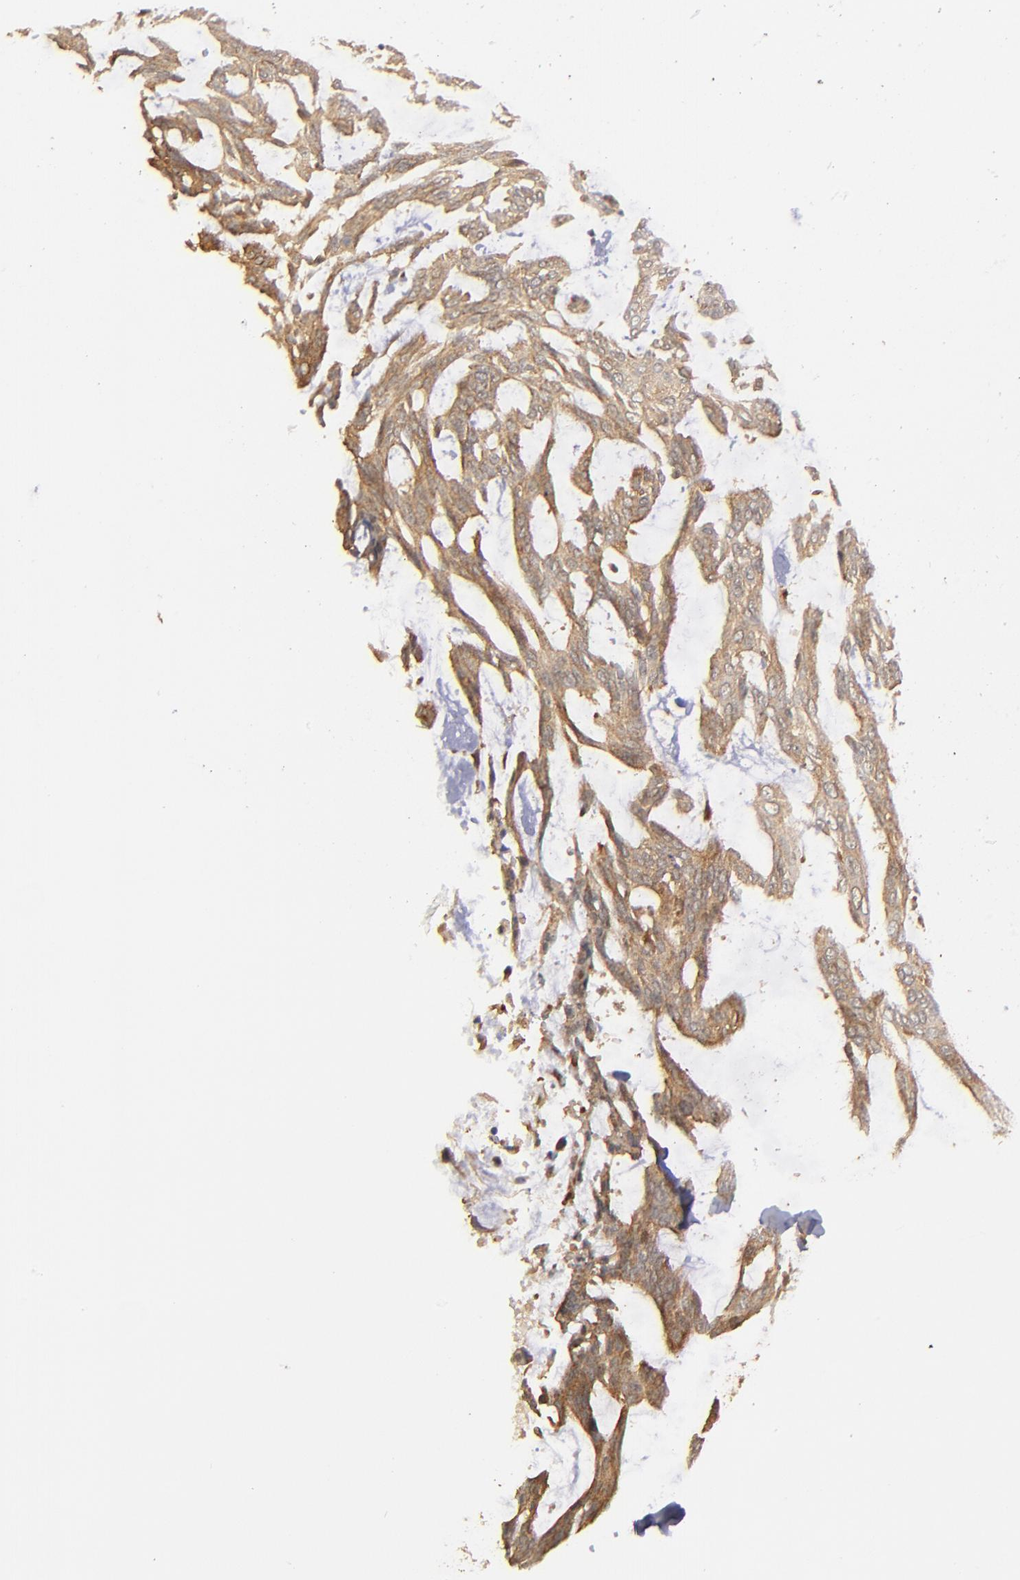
{"staining": {"intensity": "moderate", "quantity": ">75%", "location": "cytoplasmic/membranous"}, "tissue": "skin cancer", "cell_type": "Tumor cells", "image_type": "cancer", "snomed": [{"axis": "morphology", "description": "Normal tissue, NOS"}, {"axis": "morphology", "description": "Basal cell carcinoma"}, {"axis": "topography", "description": "Skin"}], "caption": "Moderate cytoplasmic/membranous protein staining is appreciated in approximately >75% of tumor cells in skin basal cell carcinoma.", "gene": "BDKRB1", "patient": {"sex": "female", "age": 71}}